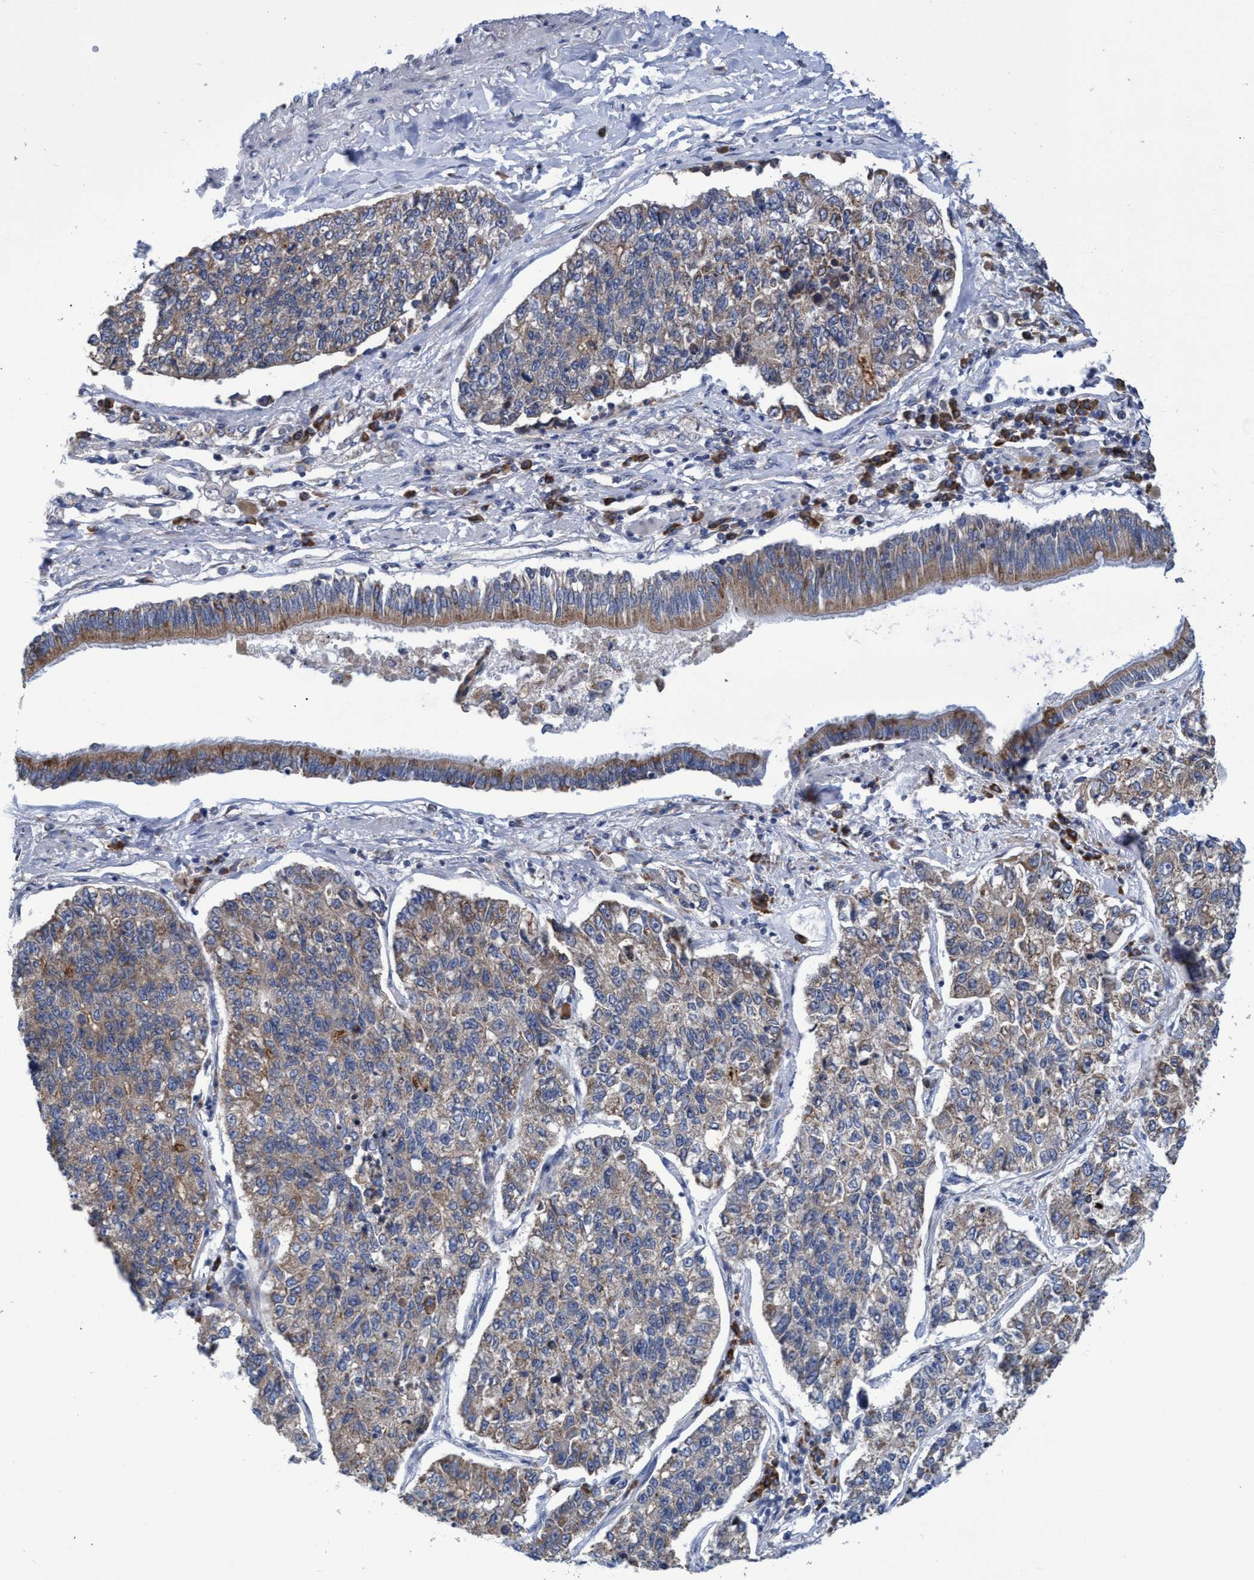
{"staining": {"intensity": "weak", "quantity": "25%-75%", "location": "cytoplasmic/membranous"}, "tissue": "lung cancer", "cell_type": "Tumor cells", "image_type": "cancer", "snomed": [{"axis": "morphology", "description": "Adenocarcinoma, NOS"}, {"axis": "topography", "description": "Lung"}], "caption": "Immunohistochemical staining of lung cancer shows low levels of weak cytoplasmic/membranous expression in about 25%-75% of tumor cells. The staining was performed using DAB to visualize the protein expression in brown, while the nuclei were stained in blue with hematoxylin (Magnification: 20x).", "gene": "NAT16", "patient": {"sex": "male", "age": 49}}